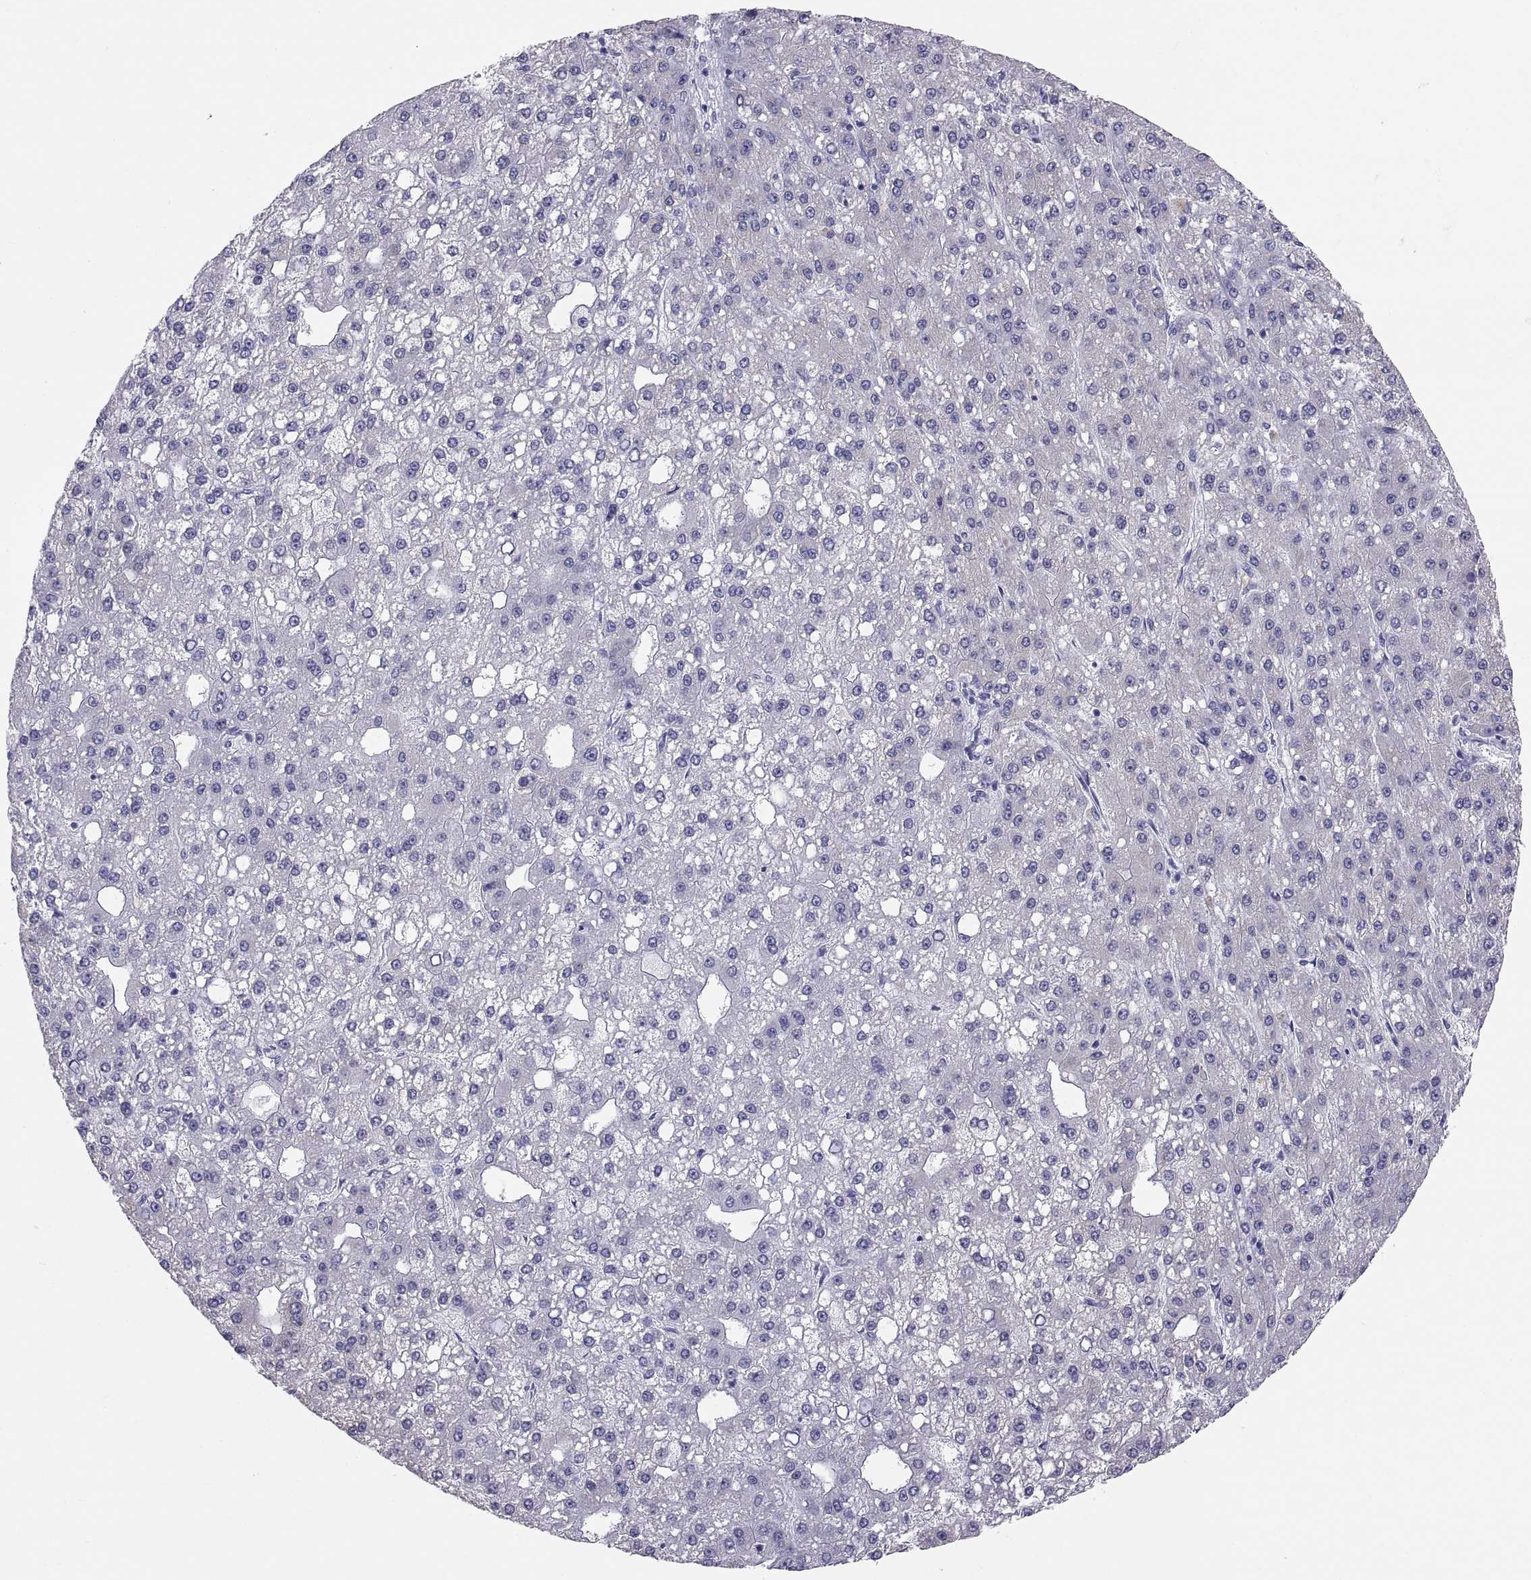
{"staining": {"intensity": "negative", "quantity": "none", "location": "none"}, "tissue": "liver cancer", "cell_type": "Tumor cells", "image_type": "cancer", "snomed": [{"axis": "morphology", "description": "Carcinoma, Hepatocellular, NOS"}, {"axis": "topography", "description": "Liver"}], "caption": "This histopathology image is of liver cancer (hepatocellular carcinoma) stained with immunohistochemistry to label a protein in brown with the nuclei are counter-stained blue. There is no expression in tumor cells.", "gene": "FAM170A", "patient": {"sex": "male", "age": 67}}